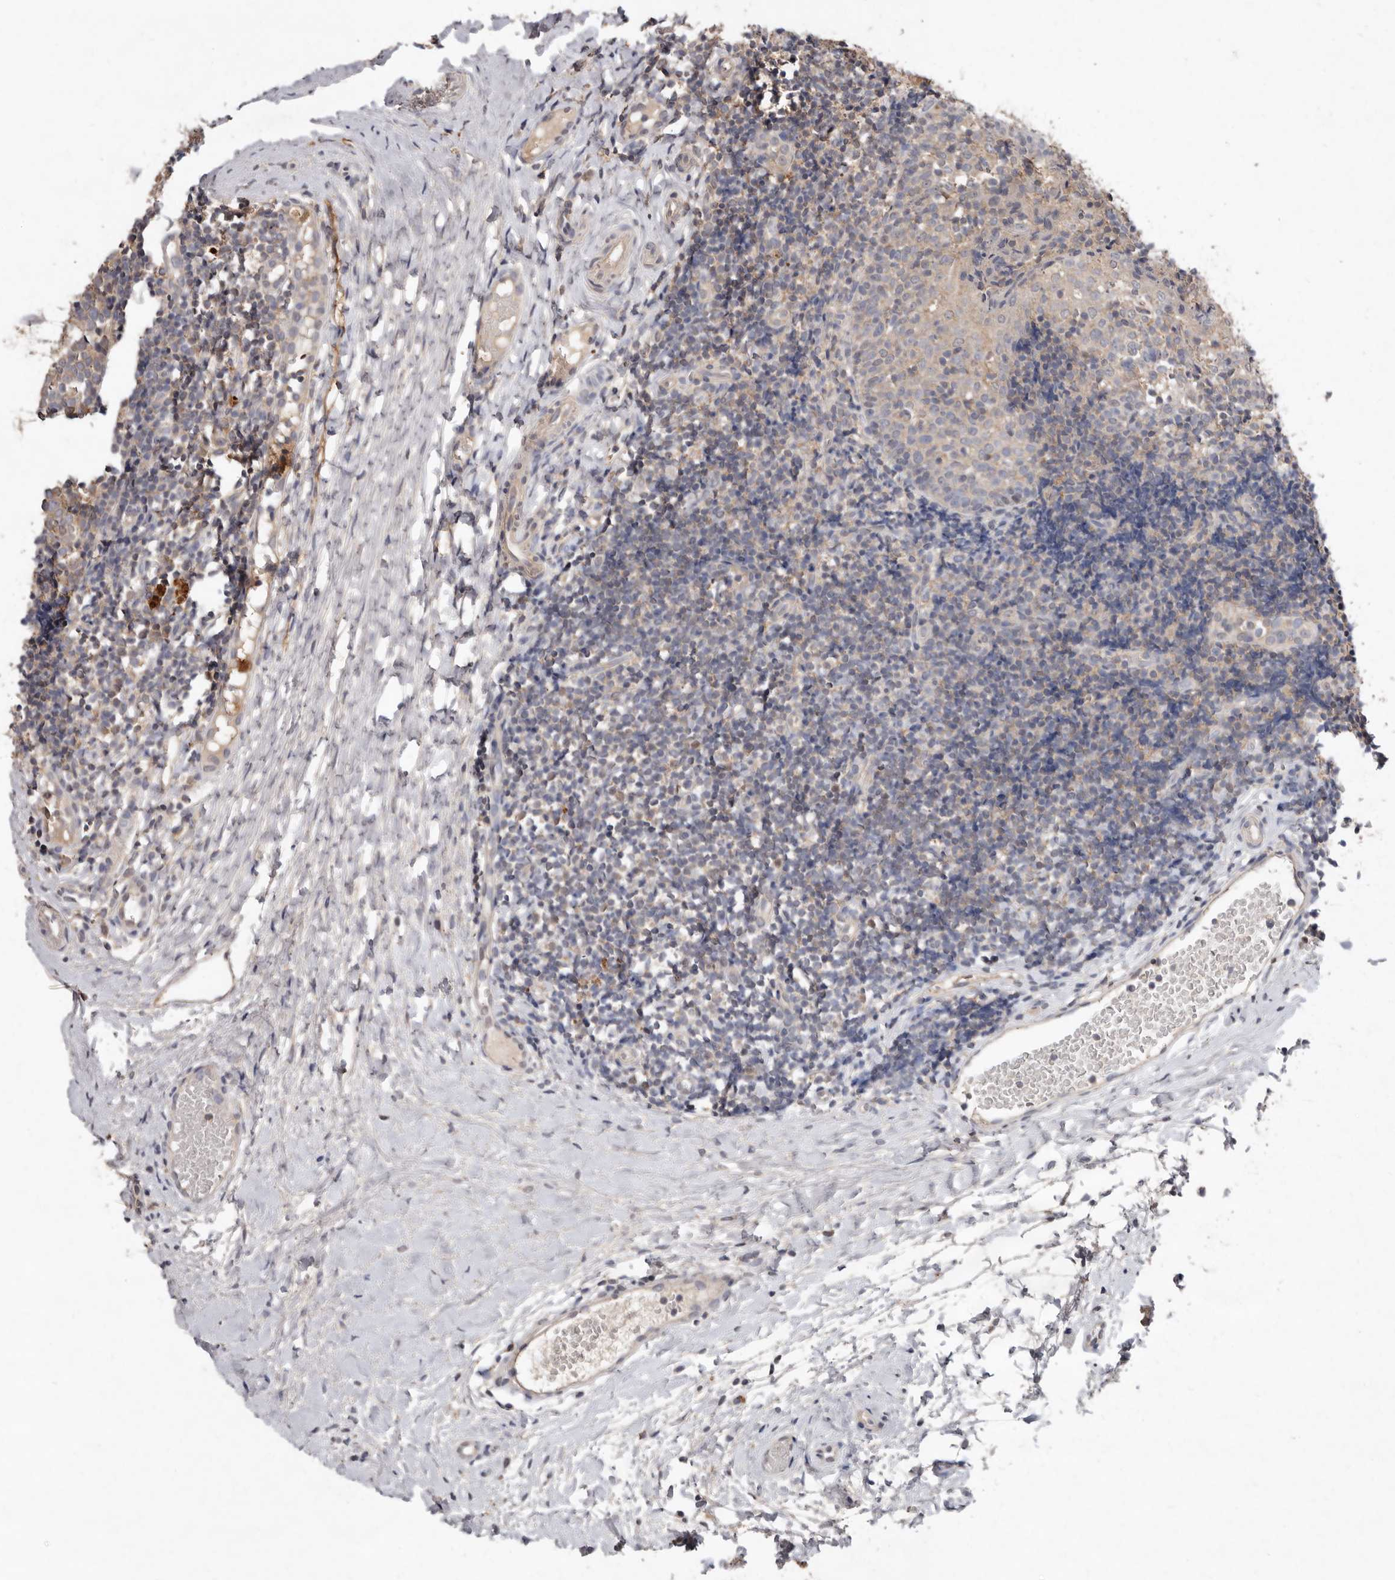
{"staining": {"intensity": "weak", "quantity": ">75%", "location": "cytoplasmic/membranous"}, "tissue": "tonsil", "cell_type": "Germinal center cells", "image_type": "normal", "snomed": [{"axis": "morphology", "description": "Normal tissue, NOS"}, {"axis": "topography", "description": "Tonsil"}], "caption": "Brown immunohistochemical staining in normal tonsil exhibits weak cytoplasmic/membranous staining in approximately >75% of germinal center cells. The staining was performed using DAB (3,3'-diaminobenzidine), with brown indicating positive protein expression. Nuclei are stained blue with hematoxylin.", "gene": "EDEM1", "patient": {"sex": "female", "age": 19}}